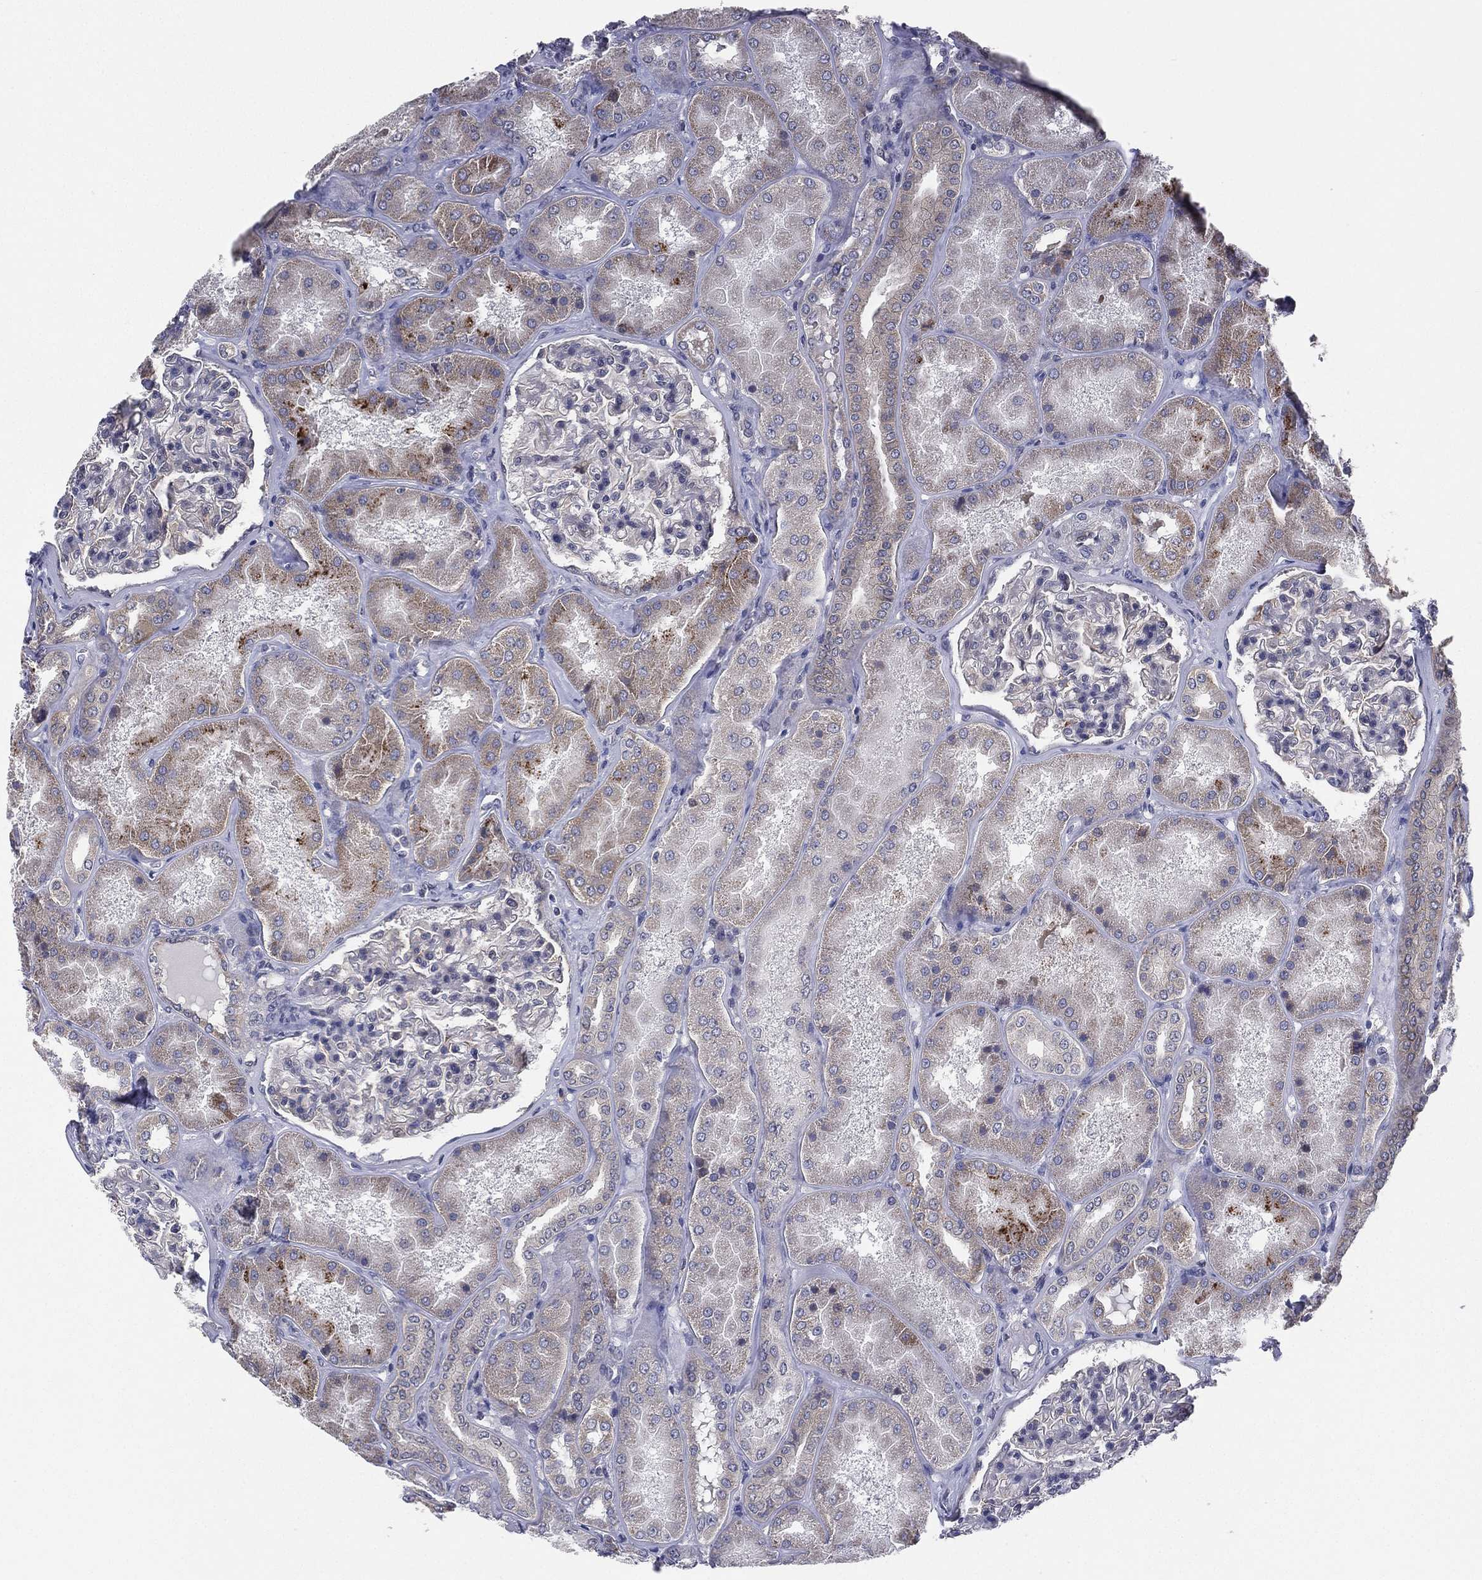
{"staining": {"intensity": "negative", "quantity": "none", "location": "none"}, "tissue": "kidney", "cell_type": "Cells in glomeruli", "image_type": "normal", "snomed": [{"axis": "morphology", "description": "Normal tissue, NOS"}, {"axis": "topography", "description": "Kidney"}], "caption": "The image reveals no staining of cells in glomeruli in unremarkable kidney.", "gene": "KAT14", "patient": {"sex": "female", "age": 56}}